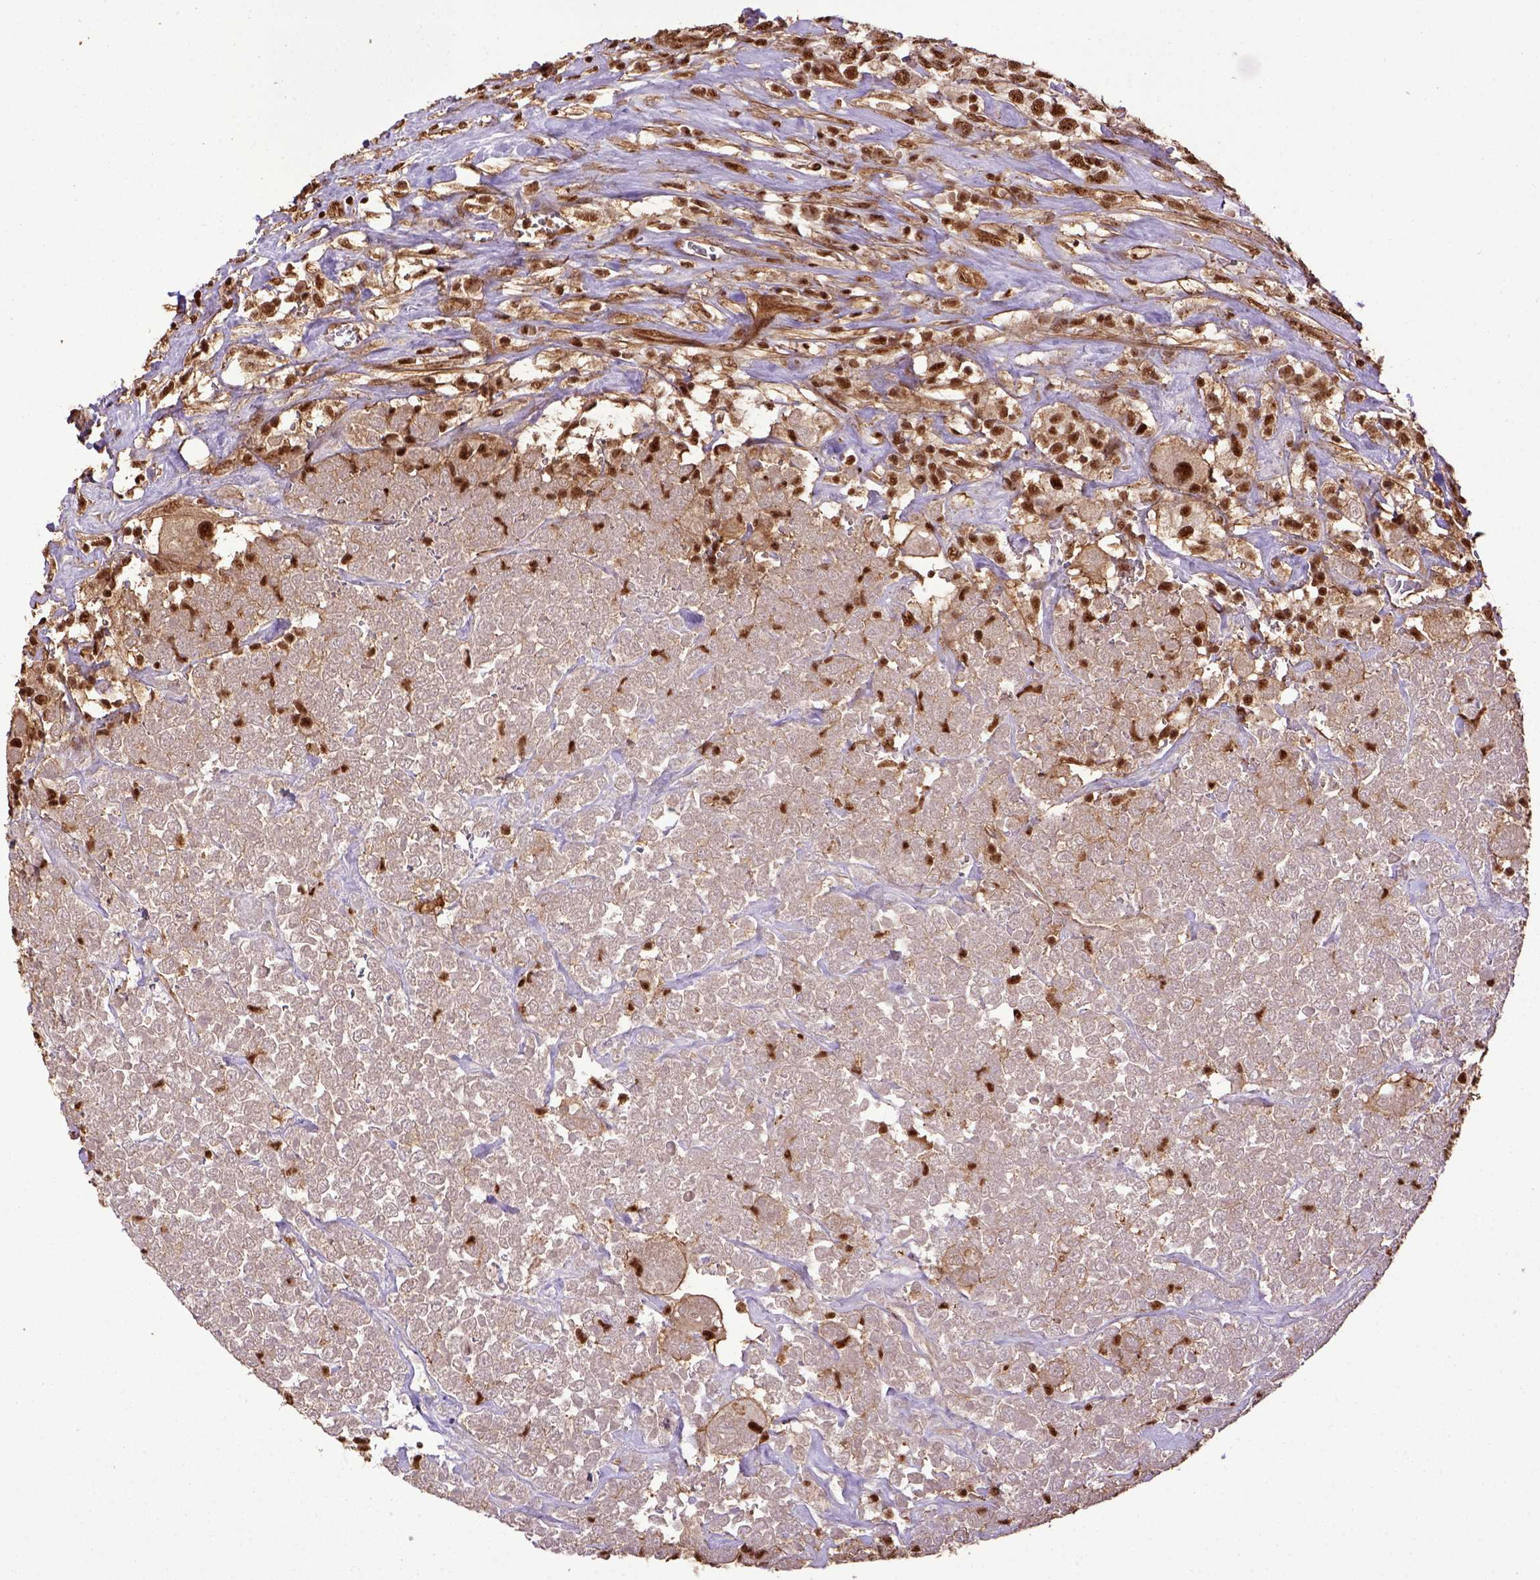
{"staining": {"intensity": "strong", "quantity": ">75%", "location": "nuclear"}, "tissue": "testis cancer", "cell_type": "Tumor cells", "image_type": "cancer", "snomed": [{"axis": "morphology", "description": "Seminoma, NOS"}, {"axis": "topography", "description": "Testis"}], "caption": "Immunohistochemical staining of seminoma (testis) shows high levels of strong nuclear positivity in about >75% of tumor cells. (IHC, brightfield microscopy, high magnification).", "gene": "PPIG", "patient": {"sex": "male", "age": 59}}